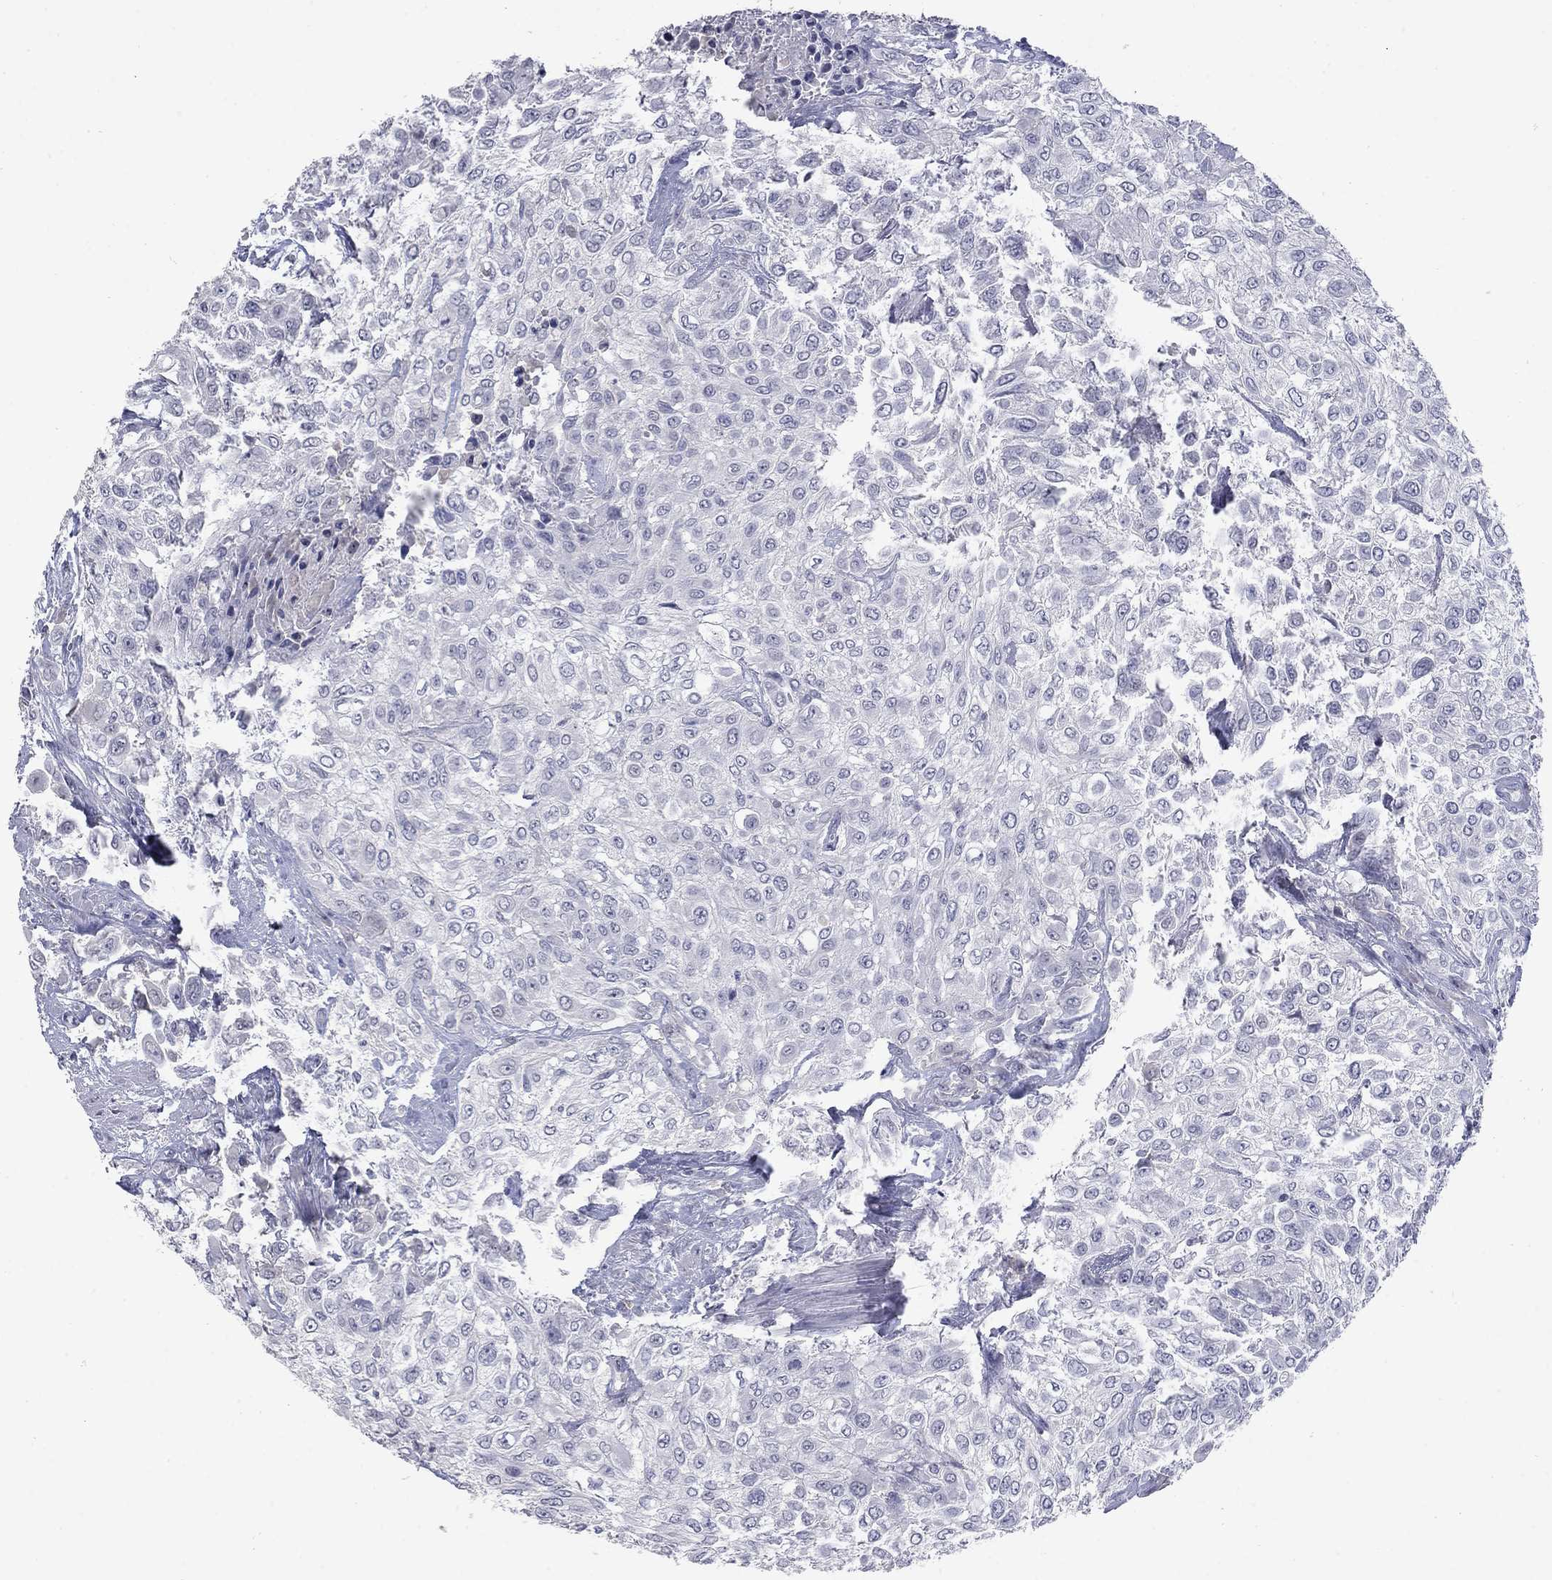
{"staining": {"intensity": "negative", "quantity": "none", "location": "none"}, "tissue": "urothelial cancer", "cell_type": "Tumor cells", "image_type": "cancer", "snomed": [{"axis": "morphology", "description": "Urothelial carcinoma, High grade"}, {"axis": "topography", "description": "Urinary bladder"}], "caption": "The photomicrograph shows no staining of tumor cells in high-grade urothelial carcinoma. Nuclei are stained in blue.", "gene": "SLC51A", "patient": {"sex": "male", "age": 57}}